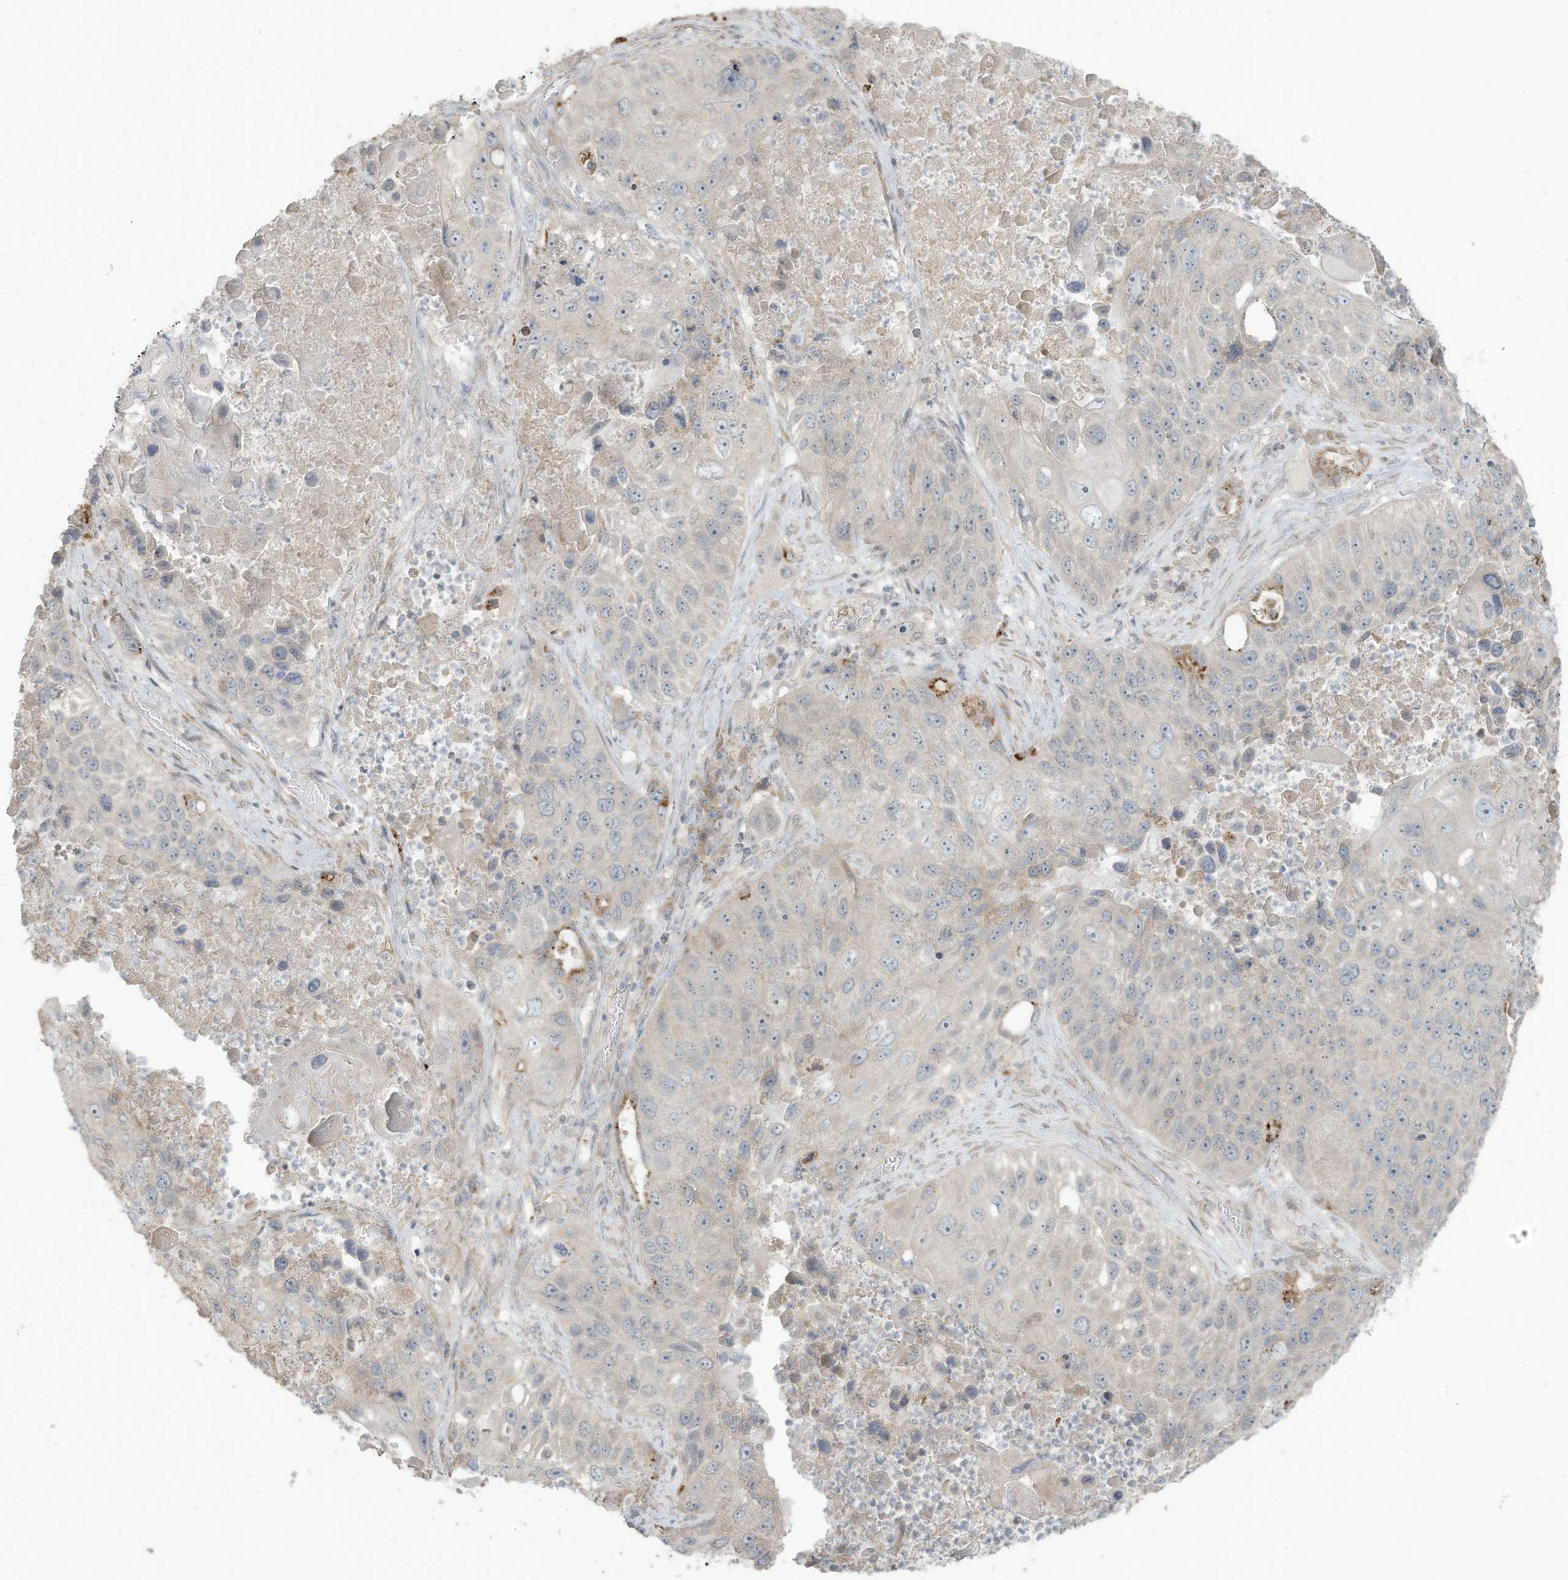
{"staining": {"intensity": "negative", "quantity": "none", "location": "none"}, "tissue": "lung cancer", "cell_type": "Tumor cells", "image_type": "cancer", "snomed": [{"axis": "morphology", "description": "Squamous cell carcinoma, NOS"}, {"axis": "topography", "description": "Lung"}], "caption": "A micrograph of human lung cancer is negative for staining in tumor cells.", "gene": "MAGIX", "patient": {"sex": "male", "age": 61}}